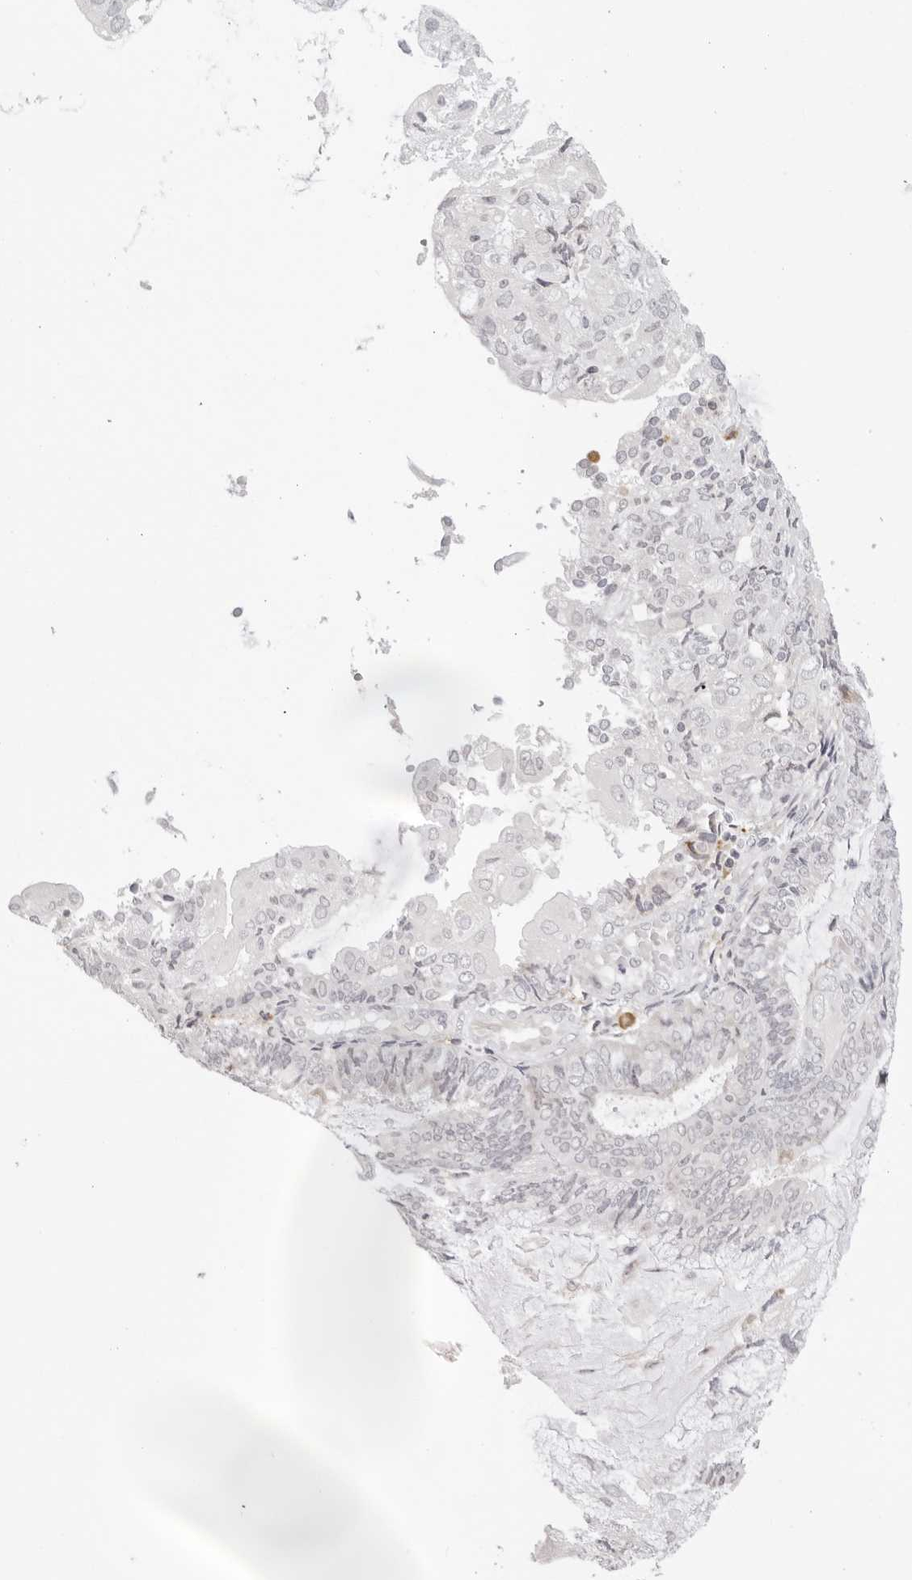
{"staining": {"intensity": "negative", "quantity": "none", "location": "none"}, "tissue": "endometrial cancer", "cell_type": "Tumor cells", "image_type": "cancer", "snomed": [{"axis": "morphology", "description": "Adenocarcinoma, NOS"}, {"axis": "topography", "description": "Endometrium"}], "caption": "Micrograph shows no protein staining in tumor cells of adenocarcinoma (endometrial) tissue. Nuclei are stained in blue.", "gene": "IL17RA", "patient": {"sex": "female", "age": 81}}